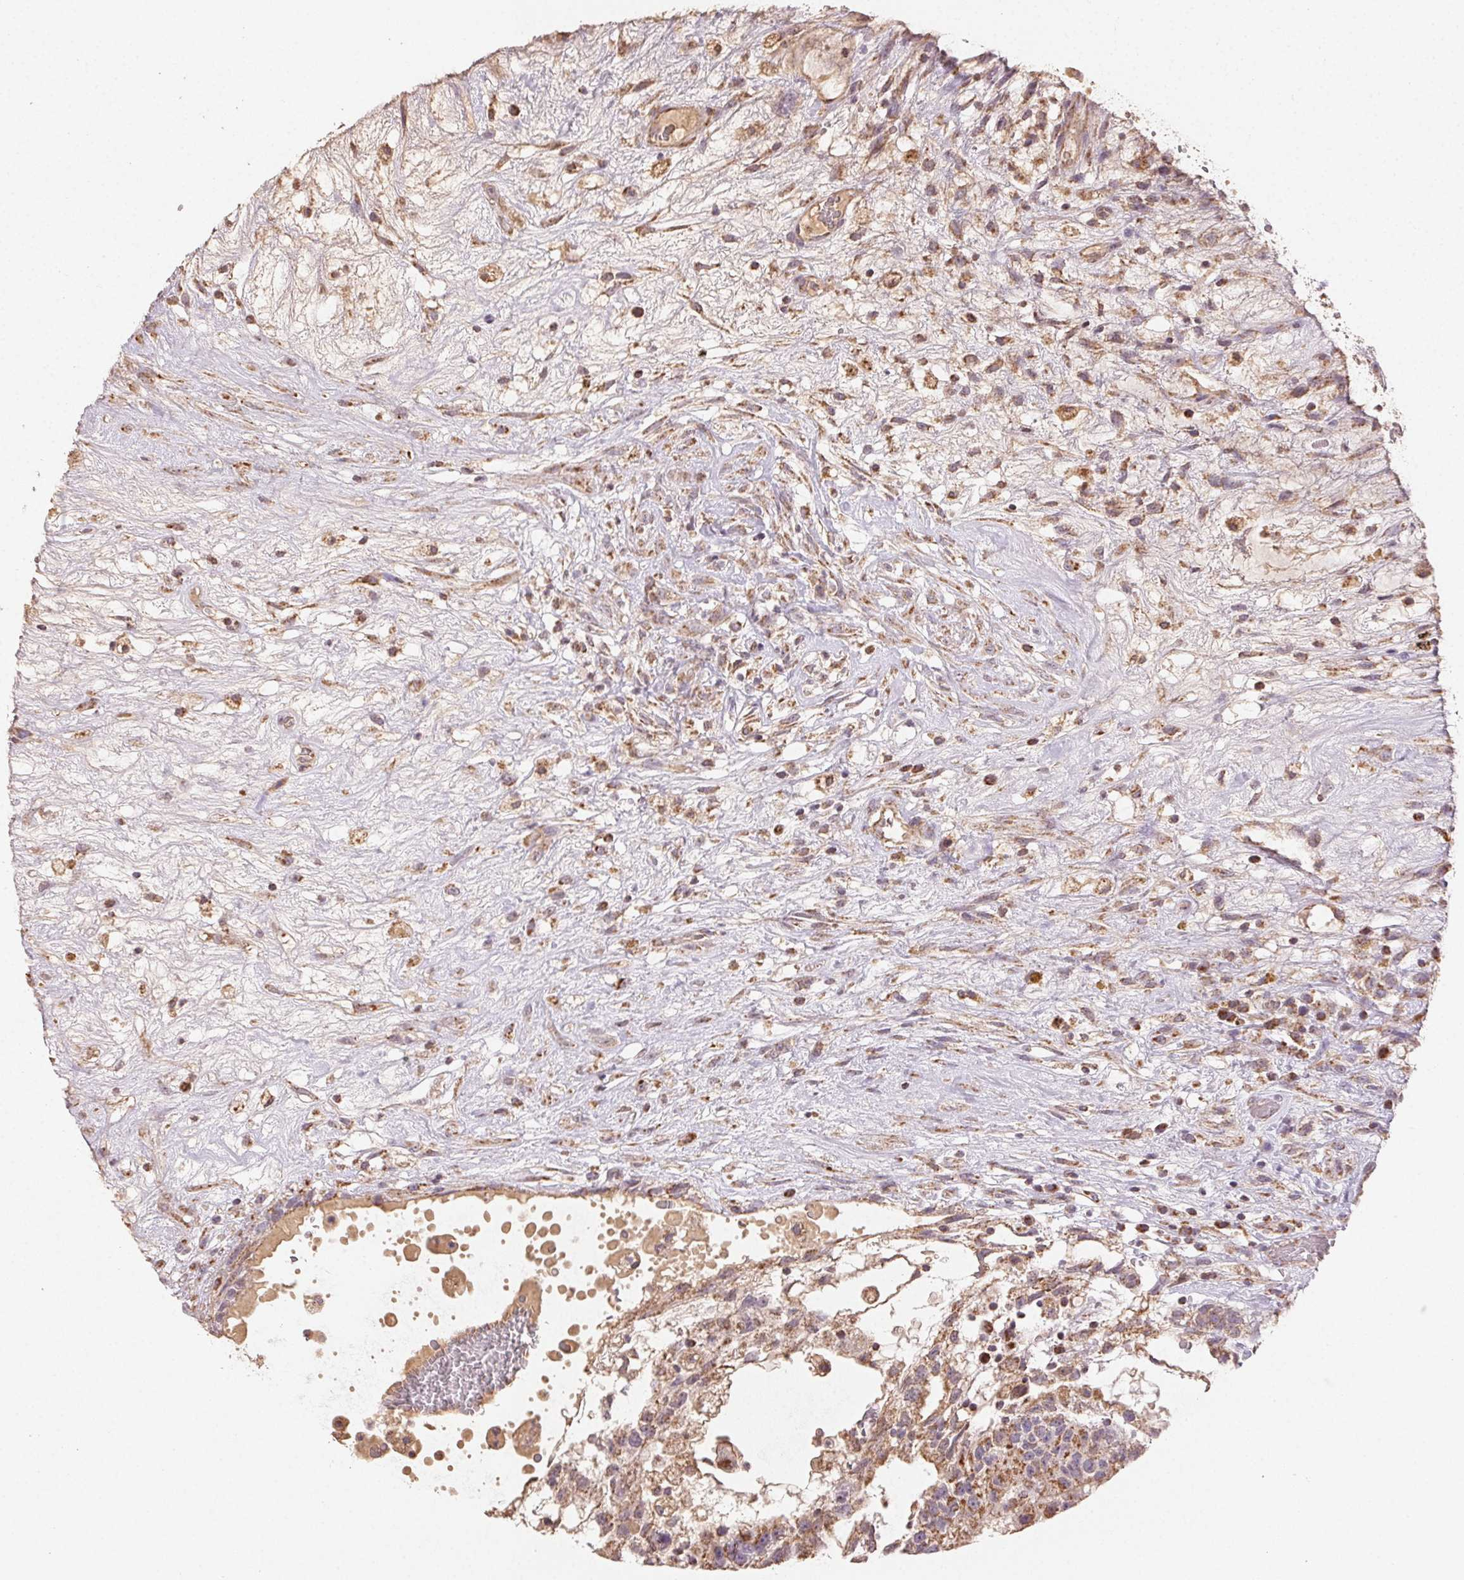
{"staining": {"intensity": "moderate", "quantity": "25%-75%", "location": "cytoplasmic/membranous"}, "tissue": "testis cancer", "cell_type": "Tumor cells", "image_type": "cancer", "snomed": [{"axis": "morphology", "description": "Normal tissue, NOS"}, {"axis": "morphology", "description": "Carcinoma, Embryonal, NOS"}, {"axis": "topography", "description": "Testis"}], "caption": "A histopathology image of human testis cancer (embryonal carcinoma) stained for a protein demonstrates moderate cytoplasmic/membranous brown staining in tumor cells.", "gene": "CLASP1", "patient": {"sex": "male", "age": 32}}